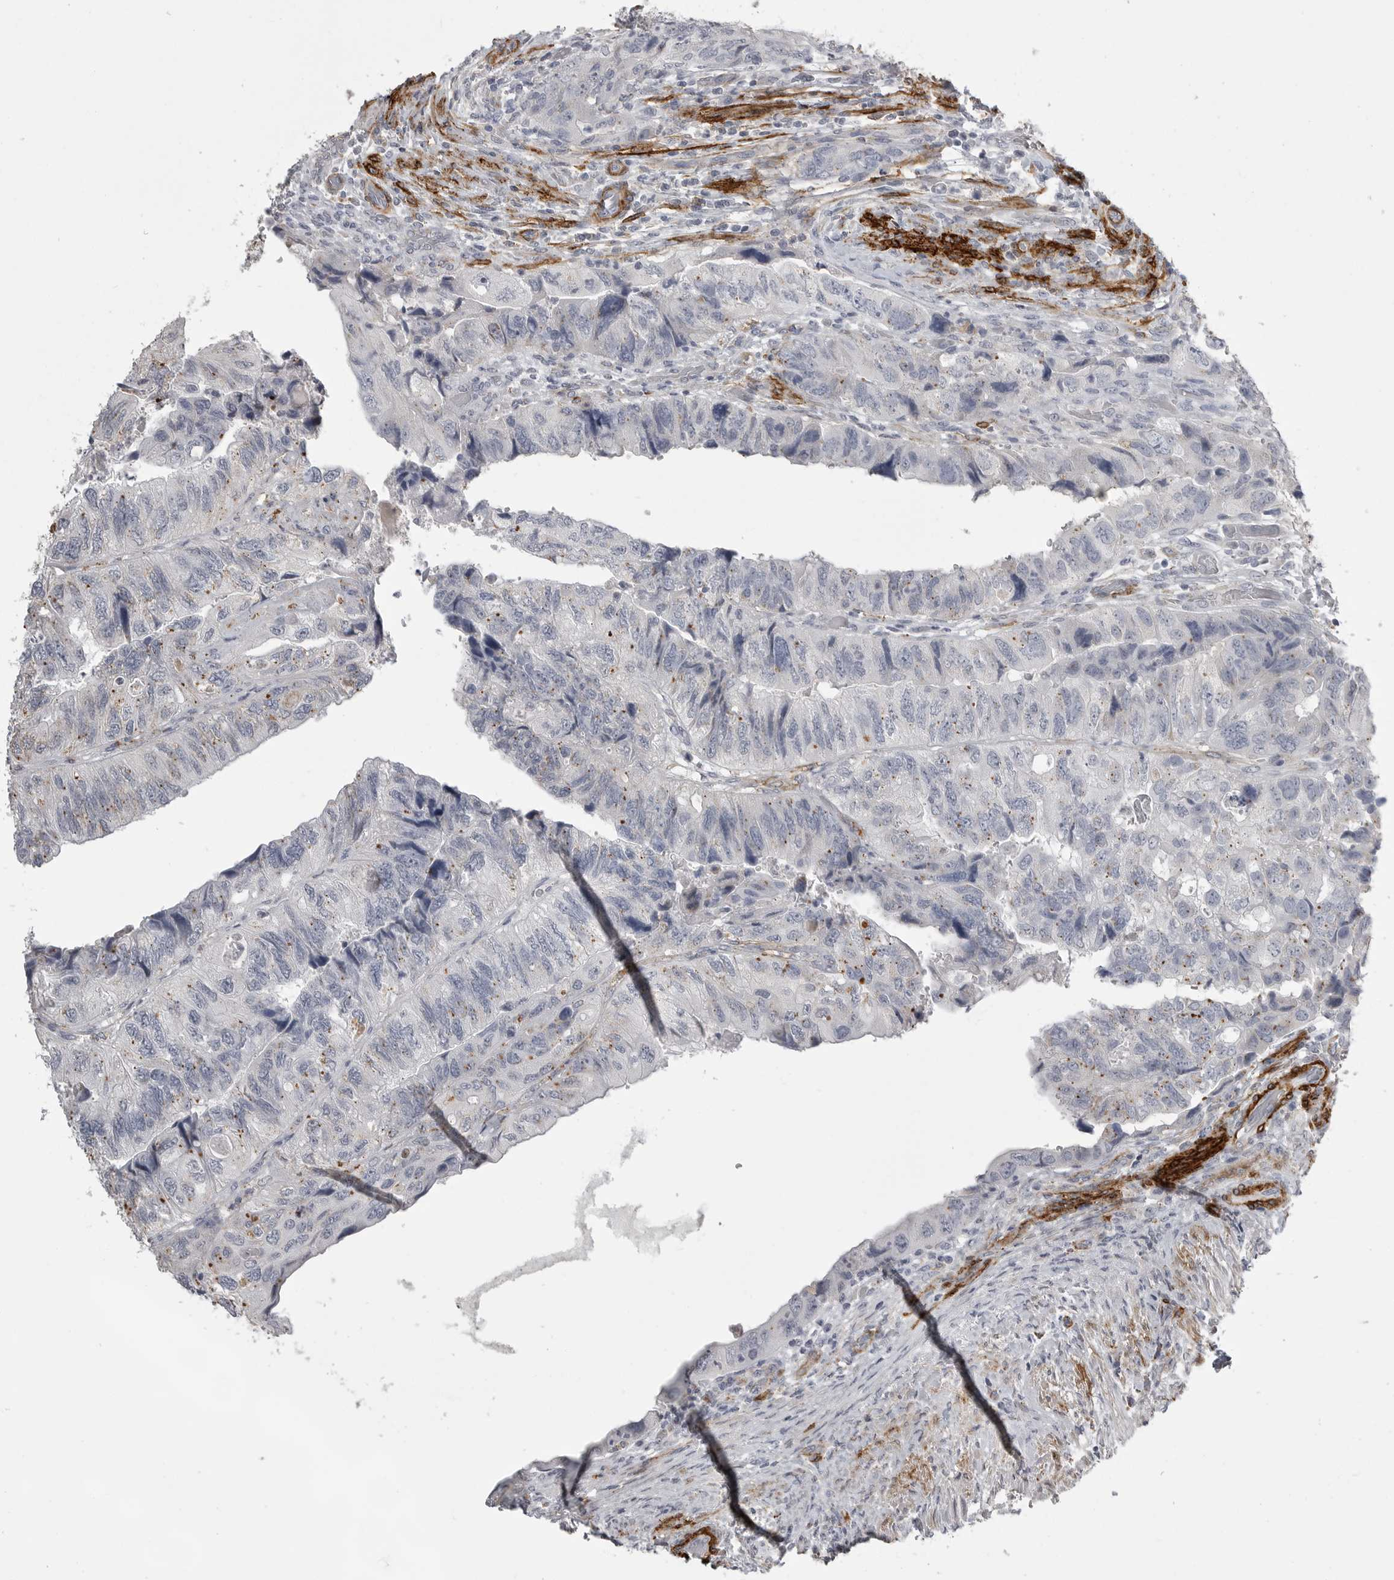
{"staining": {"intensity": "negative", "quantity": "none", "location": "none"}, "tissue": "colorectal cancer", "cell_type": "Tumor cells", "image_type": "cancer", "snomed": [{"axis": "morphology", "description": "Adenocarcinoma, NOS"}, {"axis": "topography", "description": "Rectum"}], "caption": "Protein analysis of adenocarcinoma (colorectal) displays no significant expression in tumor cells. The staining is performed using DAB brown chromogen with nuclei counter-stained in using hematoxylin.", "gene": "AOC3", "patient": {"sex": "male", "age": 63}}